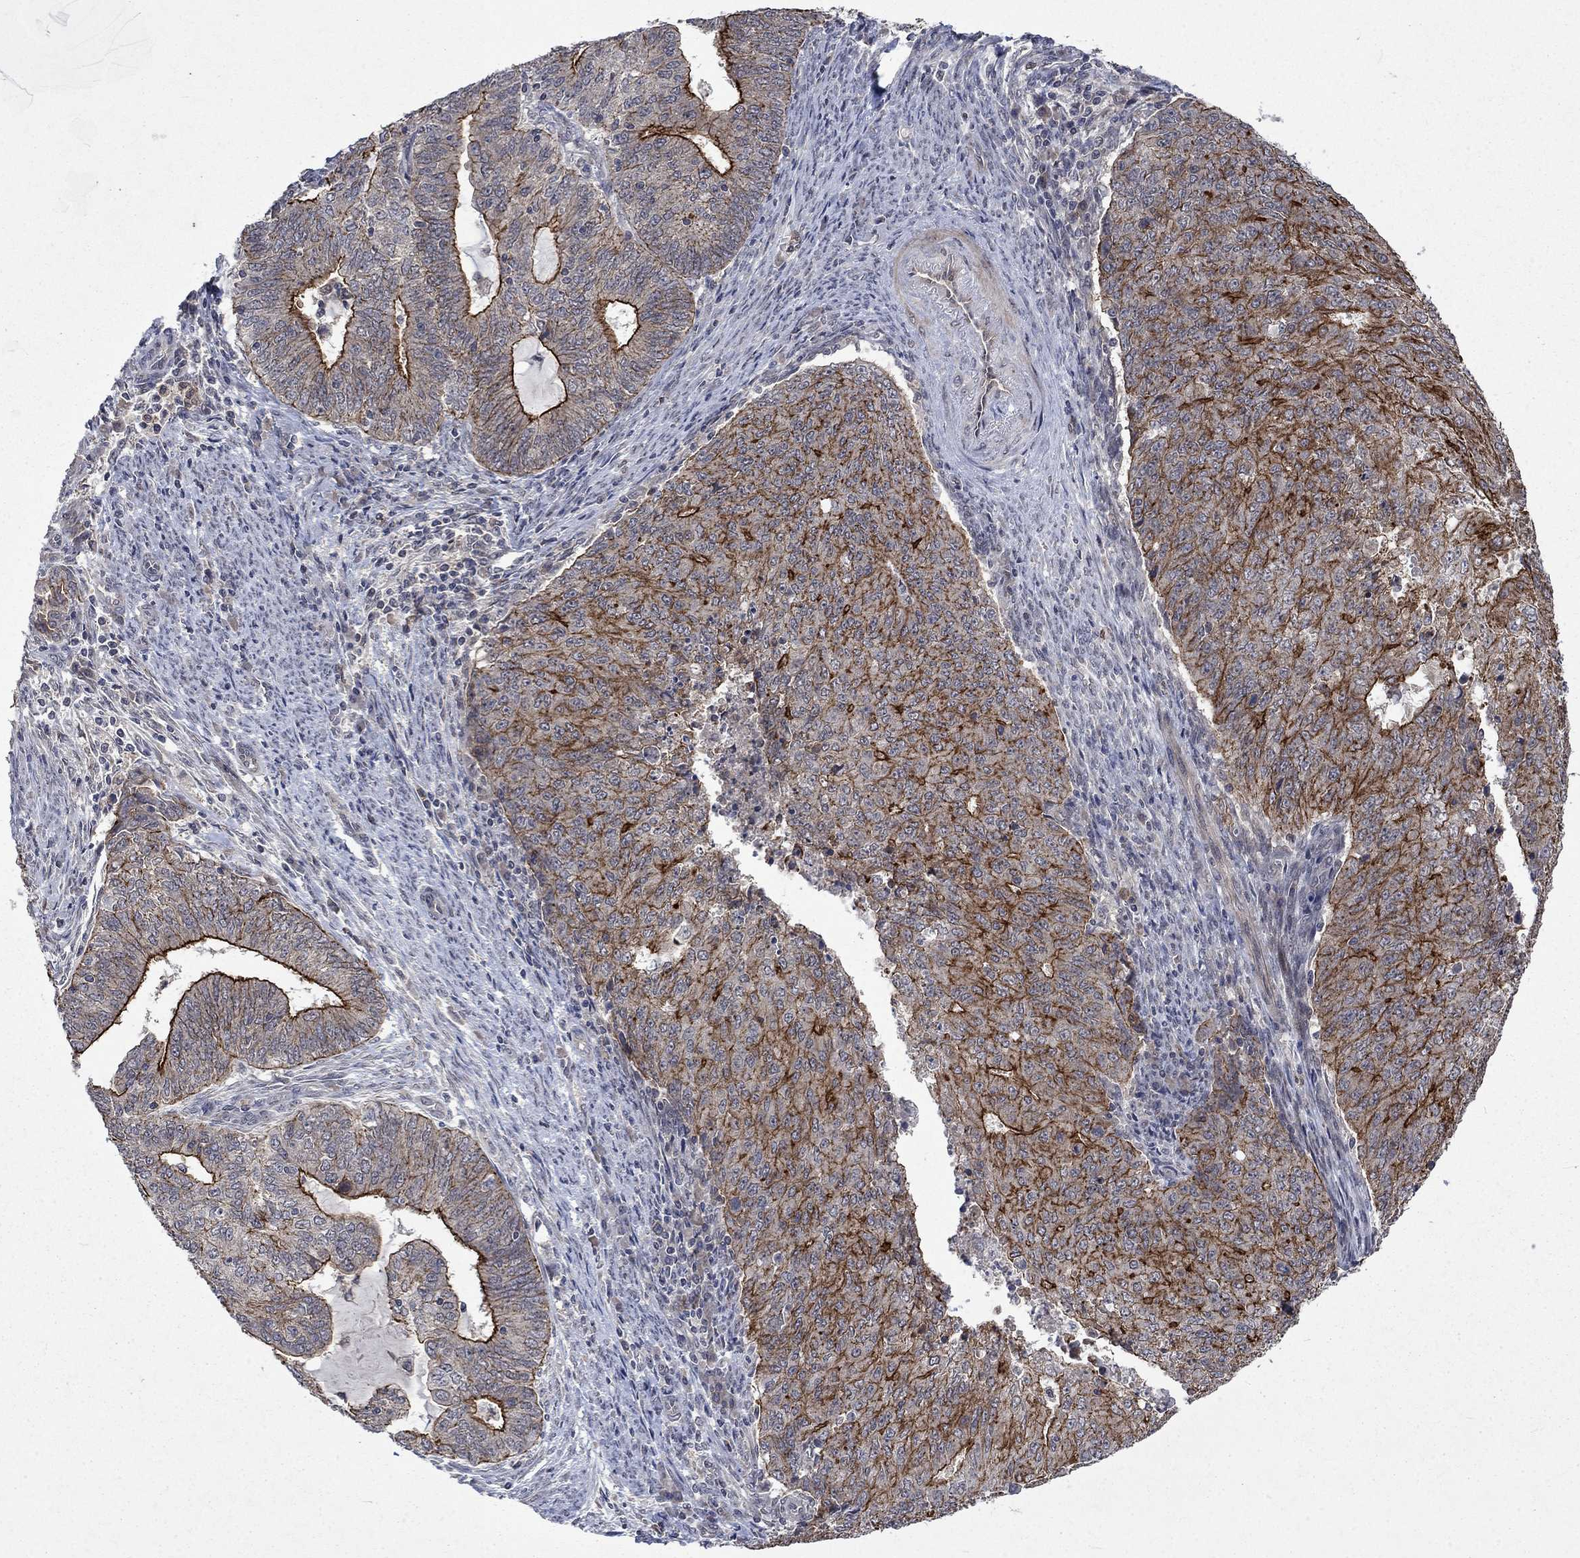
{"staining": {"intensity": "strong", "quantity": "25%-75%", "location": "cytoplasmic/membranous"}, "tissue": "endometrial cancer", "cell_type": "Tumor cells", "image_type": "cancer", "snomed": [{"axis": "morphology", "description": "Adenocarcinoma, NOS"}, {"axis": "topography", "description": "Endometrium"}], "caption": "A brown stain highlights strong cytoplasmic/membranous staining of a protein in adenocarcinoma (endometrial) tumor cells.", "gene": "PPP1R9A", "patient": {"sex": "female", "age": 82}}